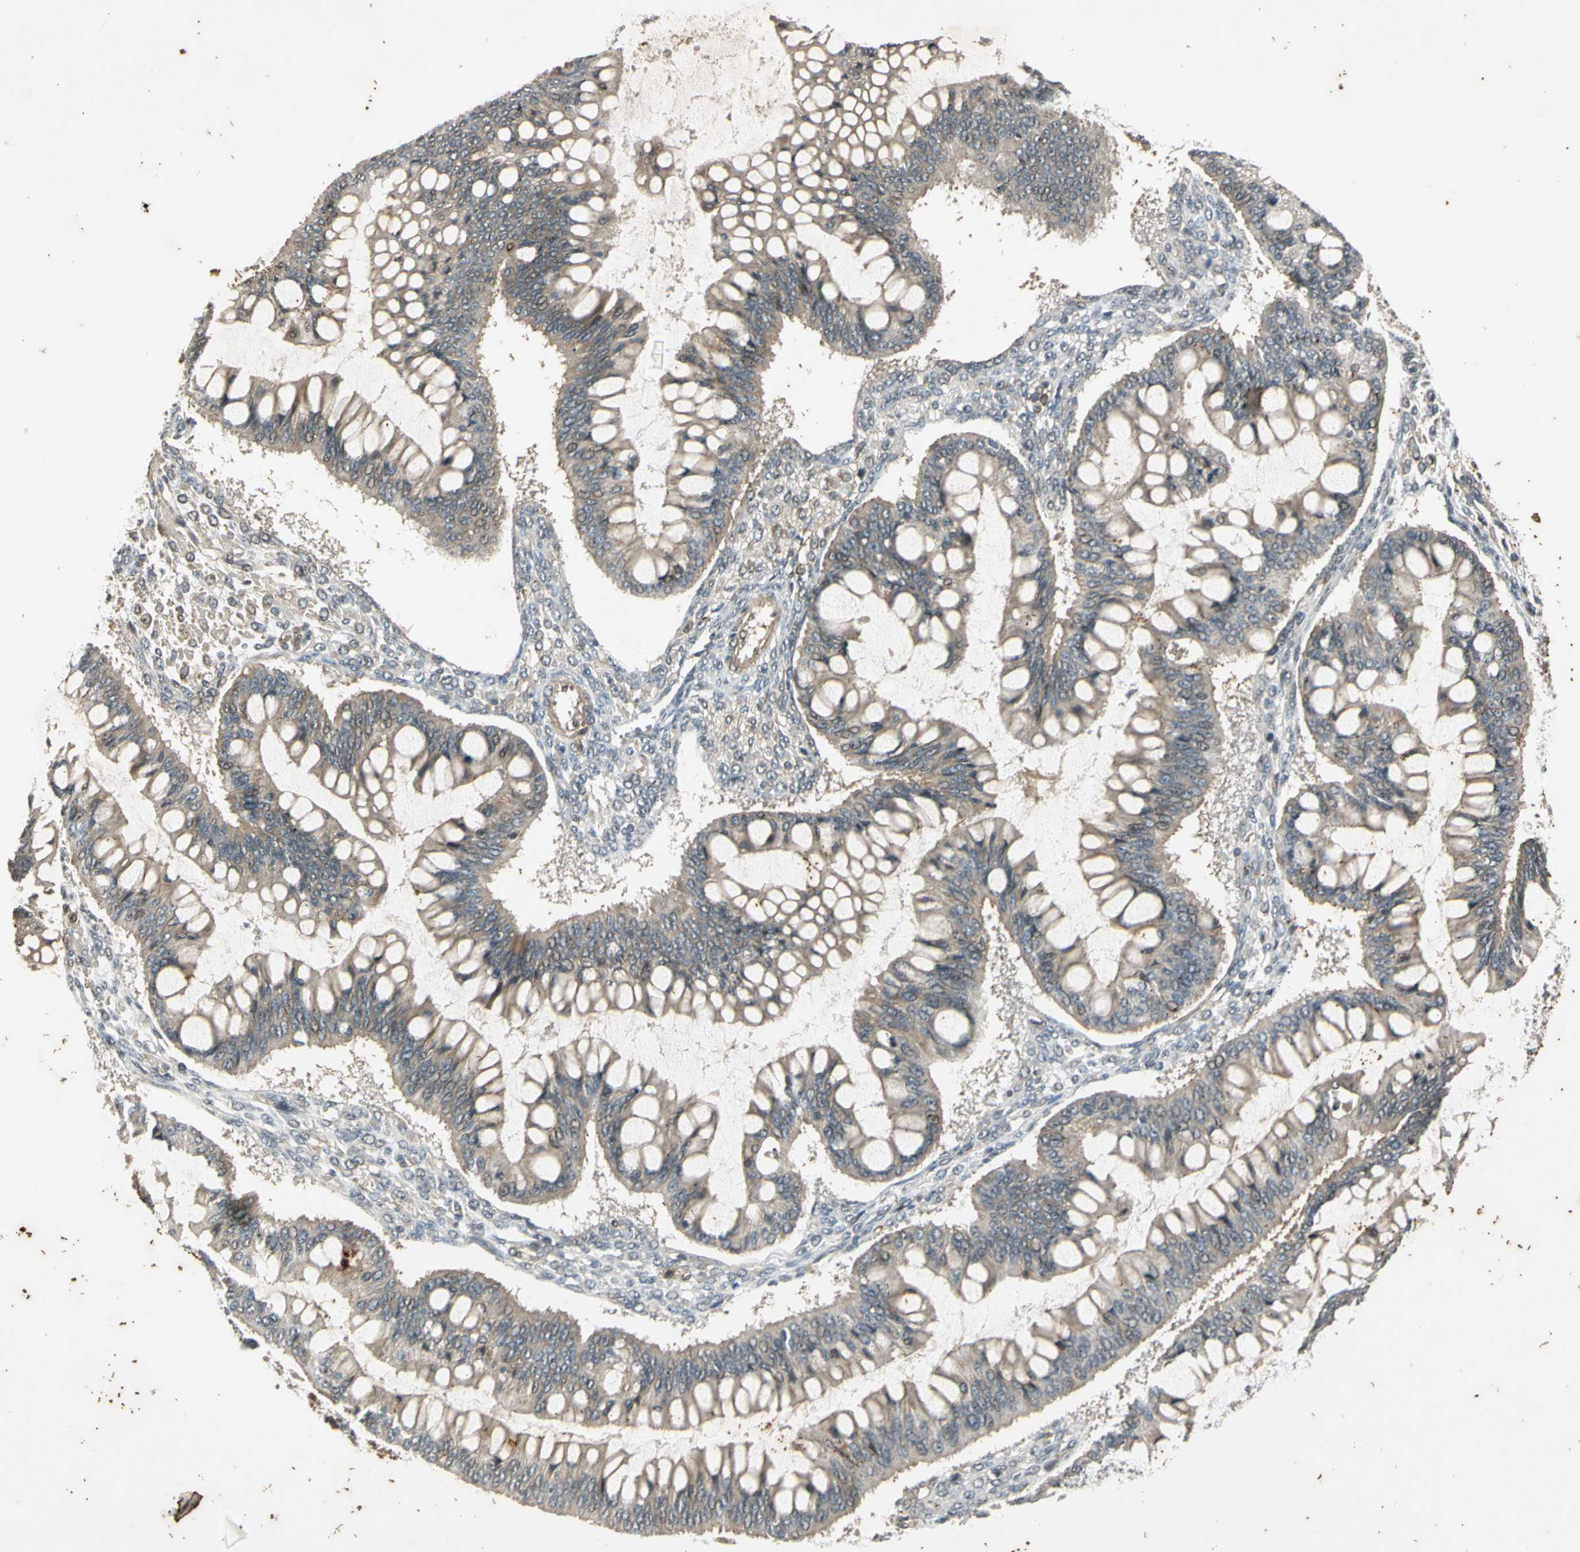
{"staining": {"intensity": "weak", "quantity": ">75%", "location": "cytoplasmic/membranous"}, "tissue": "ovarian cancer", "cell_type": "Tumor cells", "image_type": "cancer", "snomed": [{"axis": "morphology", "description": "Cystadenocarcinoma, mucinous, NOS"}, {"axis": "topography", "description": "Ovary"}], "caption": "Tumor cells display weak cytoplasmic/membranous positivity in about >75% of cells in ovarian cancer.", "gene": "EFNB2", "patient": {"sex": "female", "age": 73}}